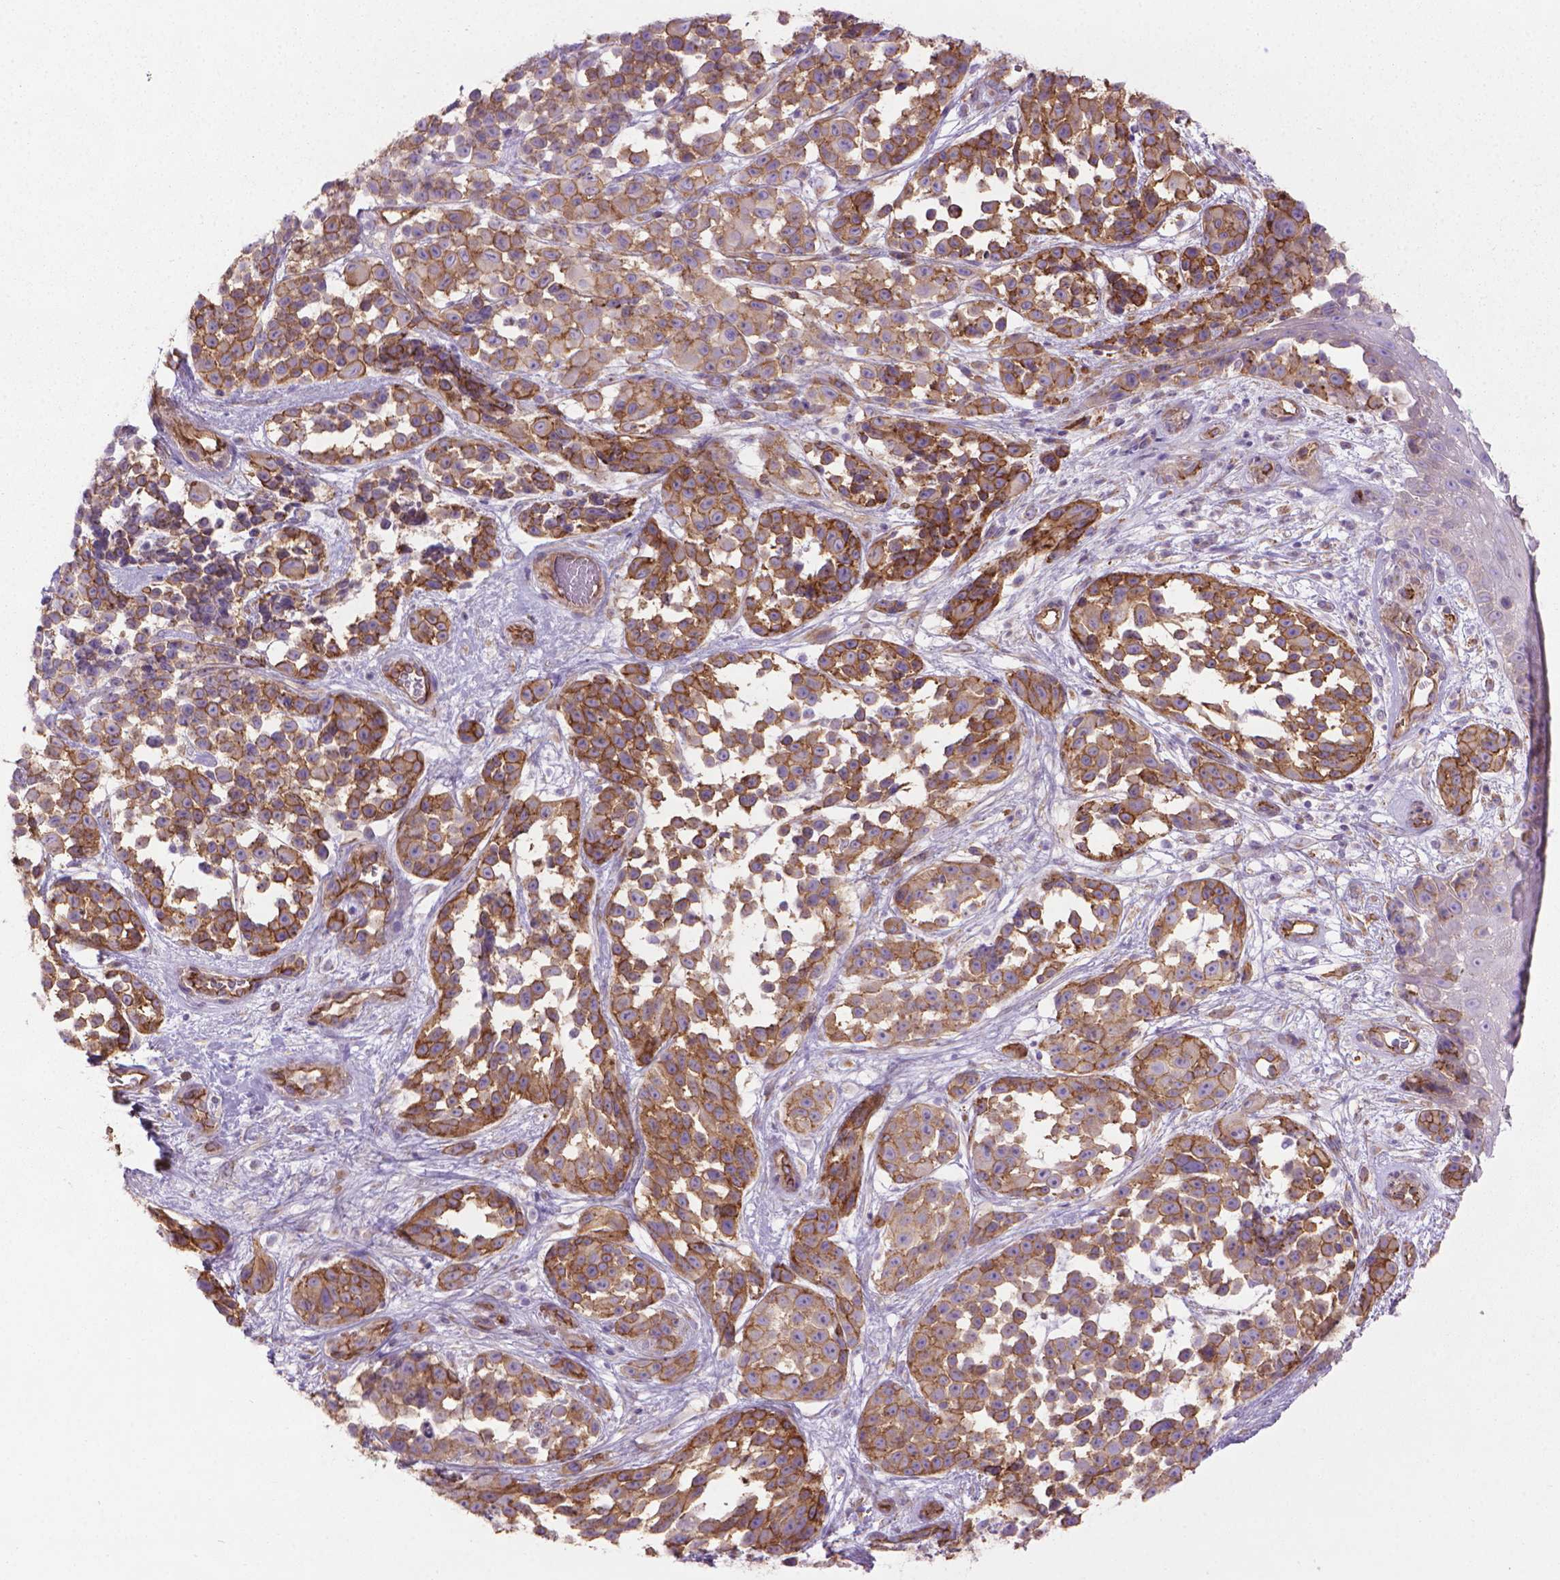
{"staining": {"intensity": "moderate", "quantity": ">75%", "location": "cytoplasmic/membranous"}, "tissue": "melanoma", "cell_type": "Tumor cells", "image_type": "cancer", "snomed": [{"axis": "morphology", "description": "Malignant melanoma, NOS"}, {"axis": "topography", "description": "Skin"}], "caption": "Tumor cells reveal medium levels of moderate cytoplasmic/membranous staining in approximately >75% of cells in malignant melanoma.", "gene": "TENT5A", "patient": {"sex": "female", "age": 88}}